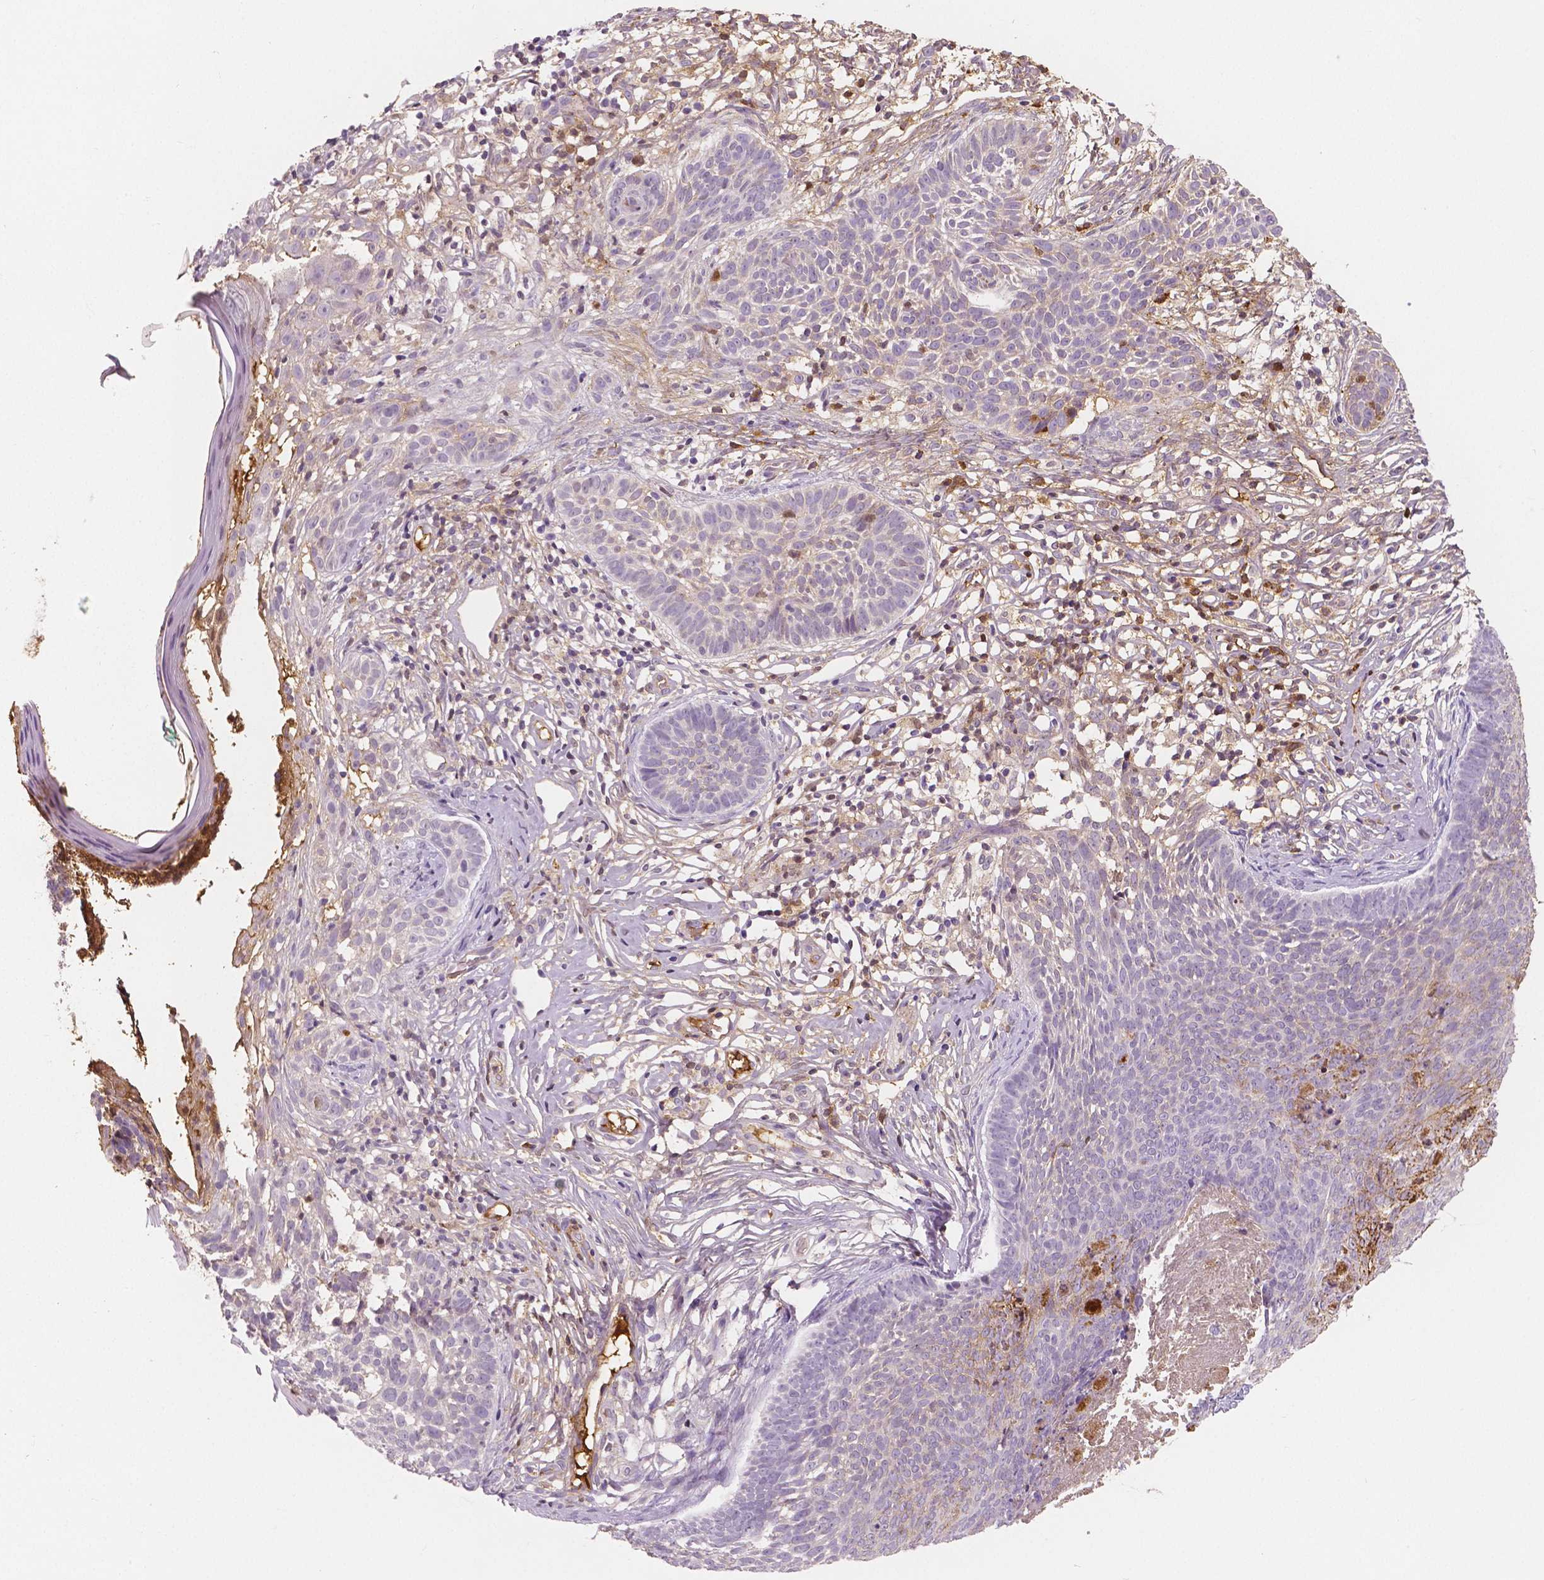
{"staining": {"intensity": "strong", "quantity": "<25%", "location": "cytoplasmic/membranous"}, "tissue": "skin cancer", "cell_type": "Tumor cells", "image_type": "cancer", "snomed": [{"axis": "morphology", "description": "Basal cell carcinoma"}, {"axis": "topography", "description": "Skin"}], "caption": "Protein expression by immunohistochemistry reveals strong cytoplasmic/membranous expression in about <25% of tumor cells in basal cell carcinoma (skin).", "gene": "APOA4", "patient": {"sex": "male", "age": 85}}